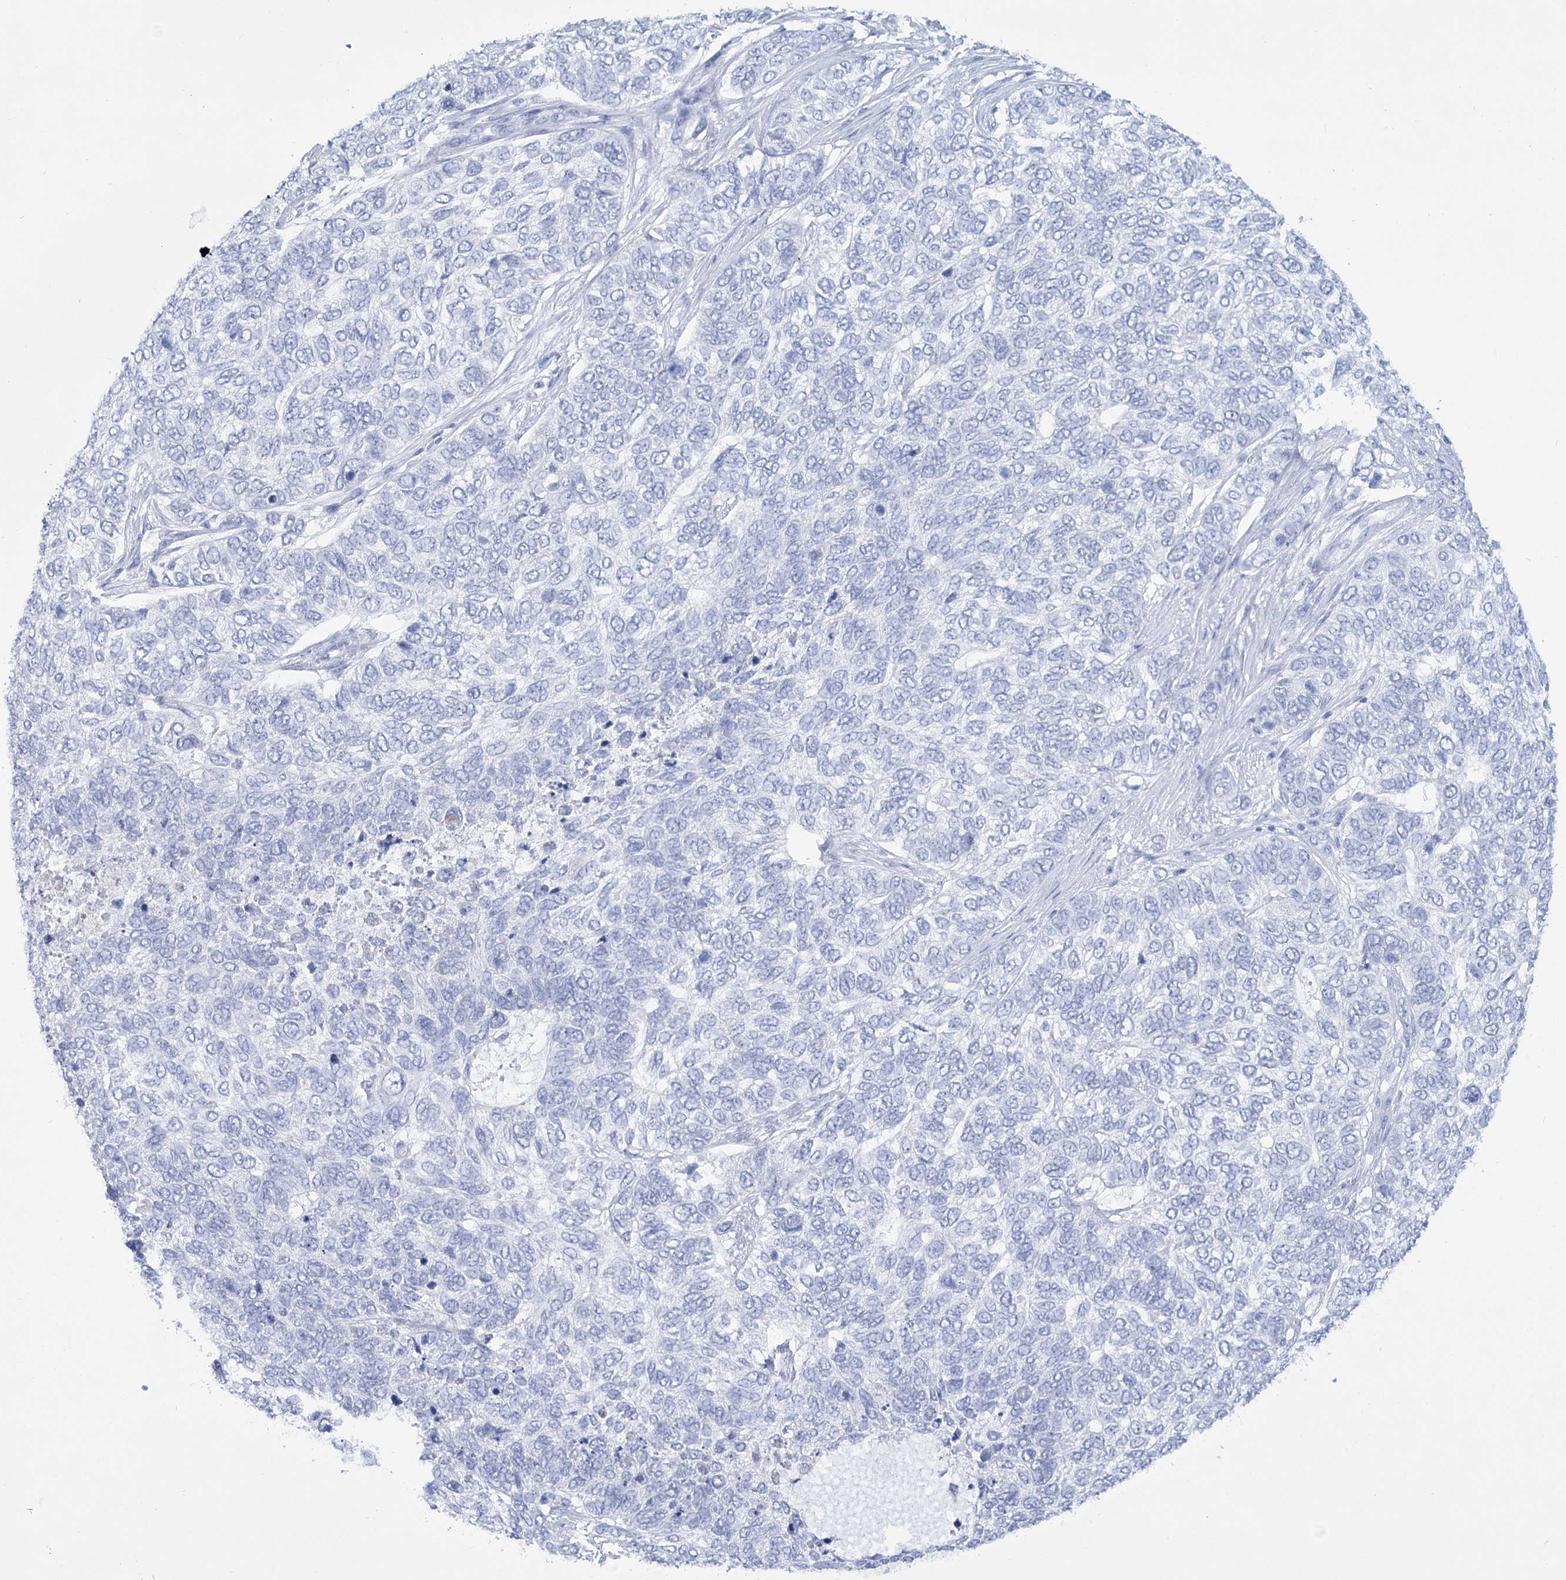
{"staining": {"intensity": "negative", "quantity": "none", "location": "none"}, "tissue": "skin cancer", "cell_type": "Tumor cells", "image_type": "cancer", "snomed": [{"axis": "morphology", "description": "Basal cell carcinoma"}, {"axis": "topography", "description": "Skin"}], "caption": "Human skin cancer (basal cell carcinoma) stained for a protein using immunohistochemistry (IHC) exhibits no staining in tumor cells.", "gene": "RNF186", "patient": {"sex": "female", "age": 65}}